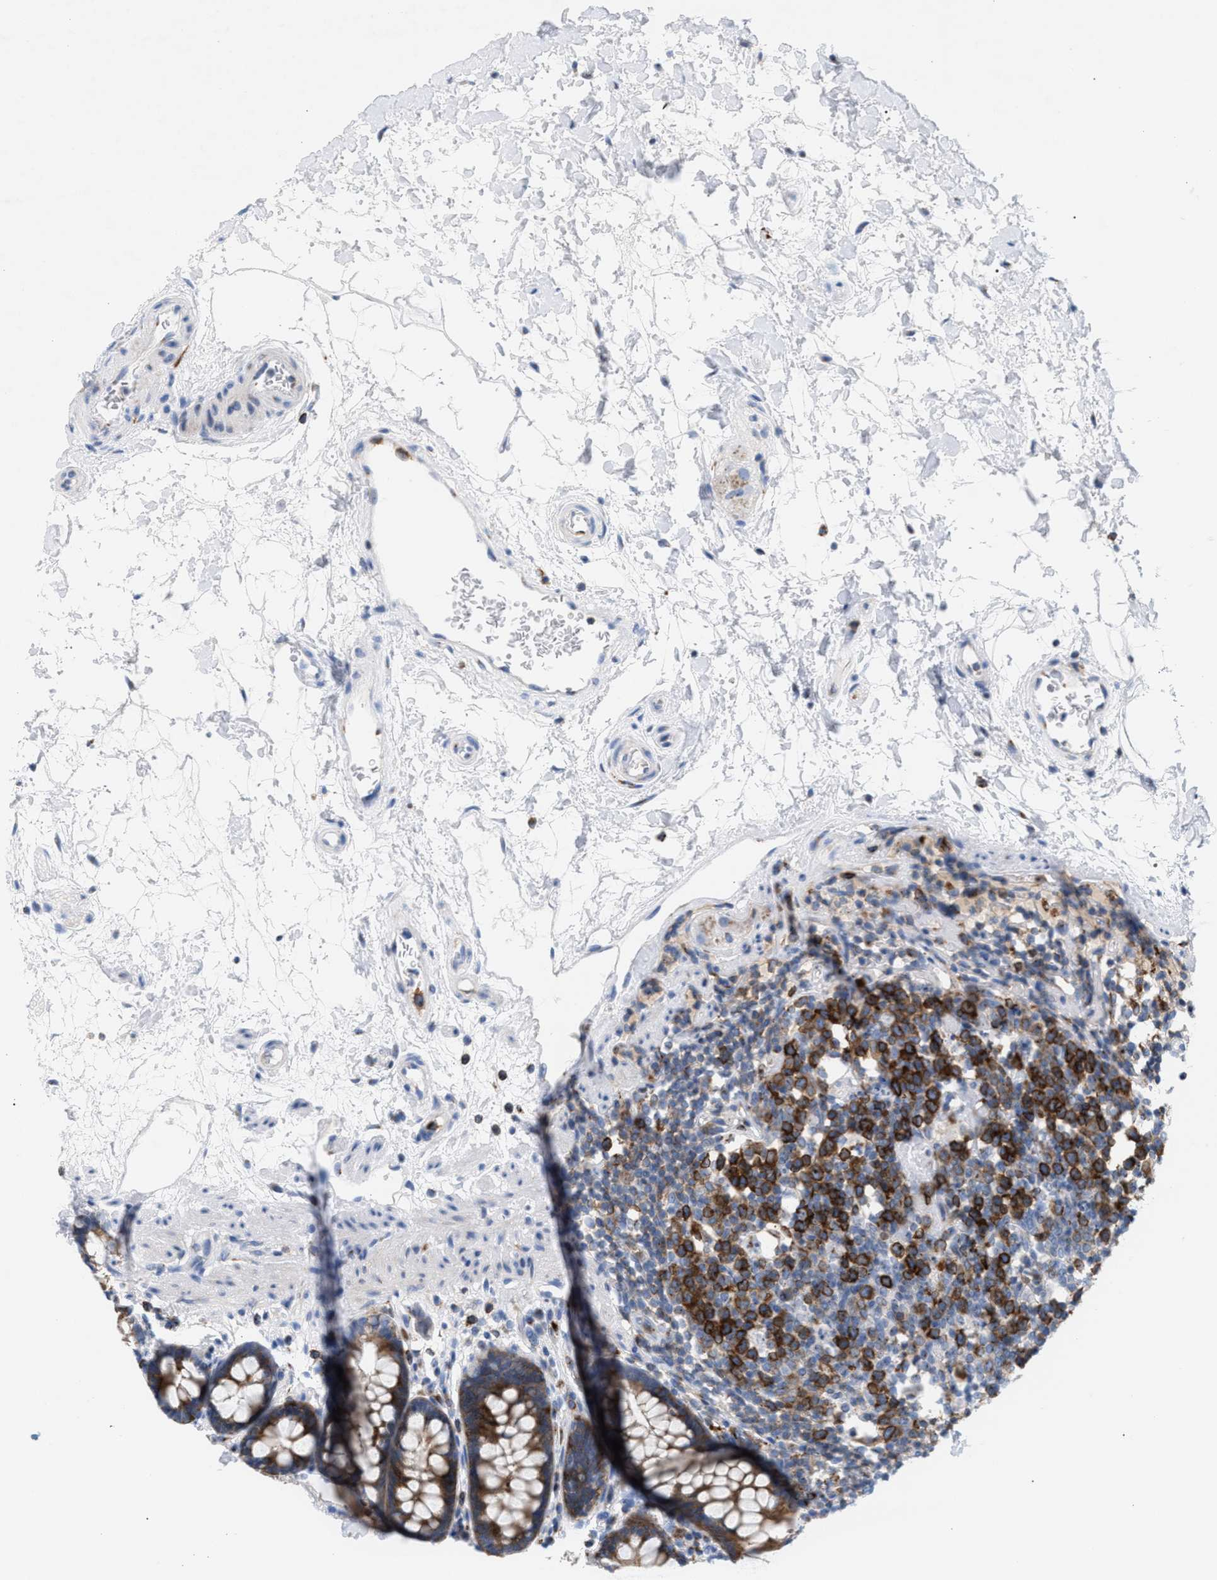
{"staining": {"intensity": "moderate", "quantity": ">75%", "location": "cytoplasmic/membranous"}, "tissue": "rectum", "cell_type": "Glandular cells", "image_type": "normal", "snomed": [{"axis": "morphology", "description": "Normal tissue, NOS"}, {"axis": "topography", "description": "Rectum"}], "caption": "Immunohistochemistry of unremarkable rectum reveals medium levels of moderate cytoplasmic/membranous positivity in approximately >75% of glandular cells.", "gene": "TACC3", "patient": {"sex": "male", "age": 64}}